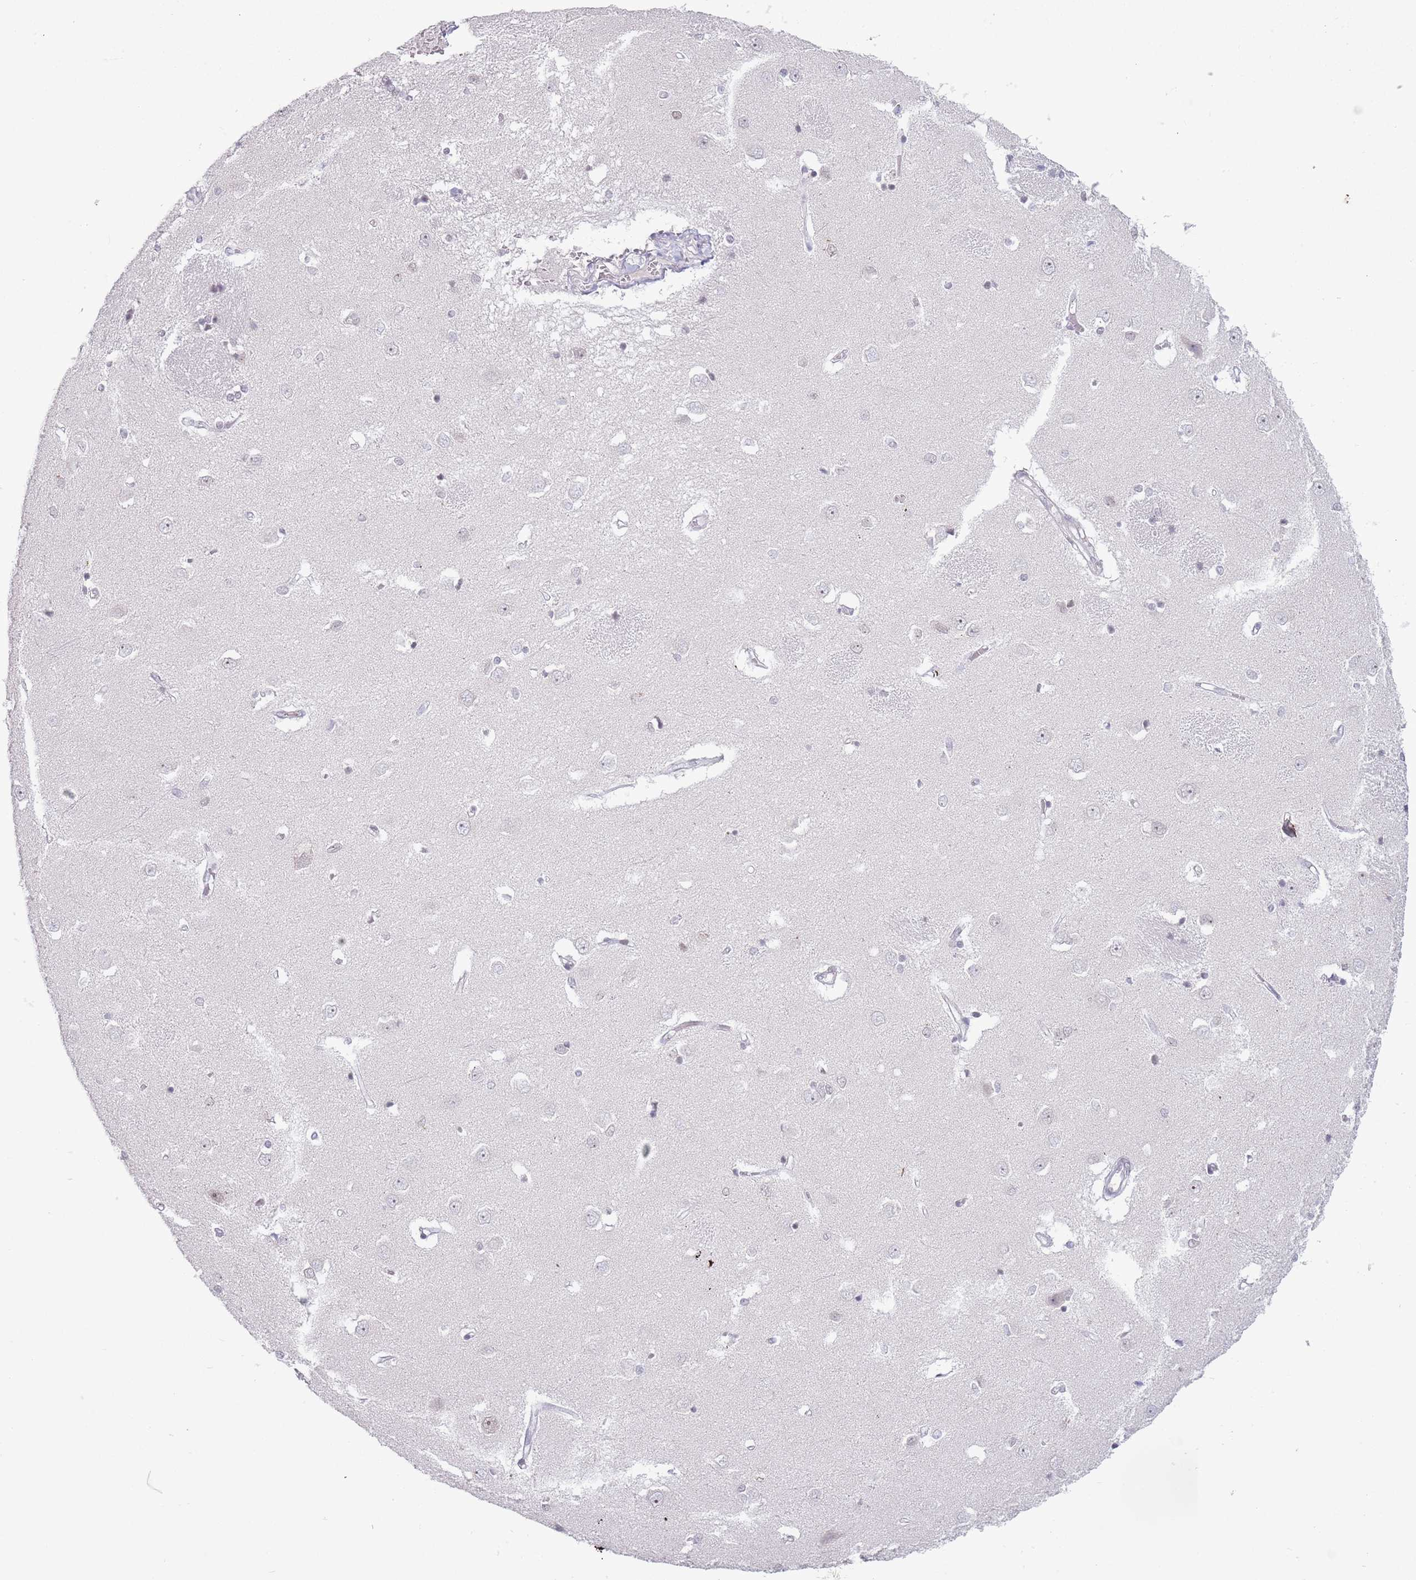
{"staining": {"intensity": "negative", "quantity": "none", "location": "none"}, "tissue": "caudate", "cell_type": "Glial cells", "image_type": "normal", "snomed": [{"axis": "morphology", "description": "Normal tissue, NOS"}, {"axis": "topography", "description": "Lateral ventricle wall"}], "caption": "Protein analysis of normal caudate shows no significant expression in glial cells. (DAB (3,3'-diaminobenzidine) IHC visualized using brightfield microscopy, high magnification).", "gene": "MRPL34", "patient": {"sex": "male", "age": 37}}